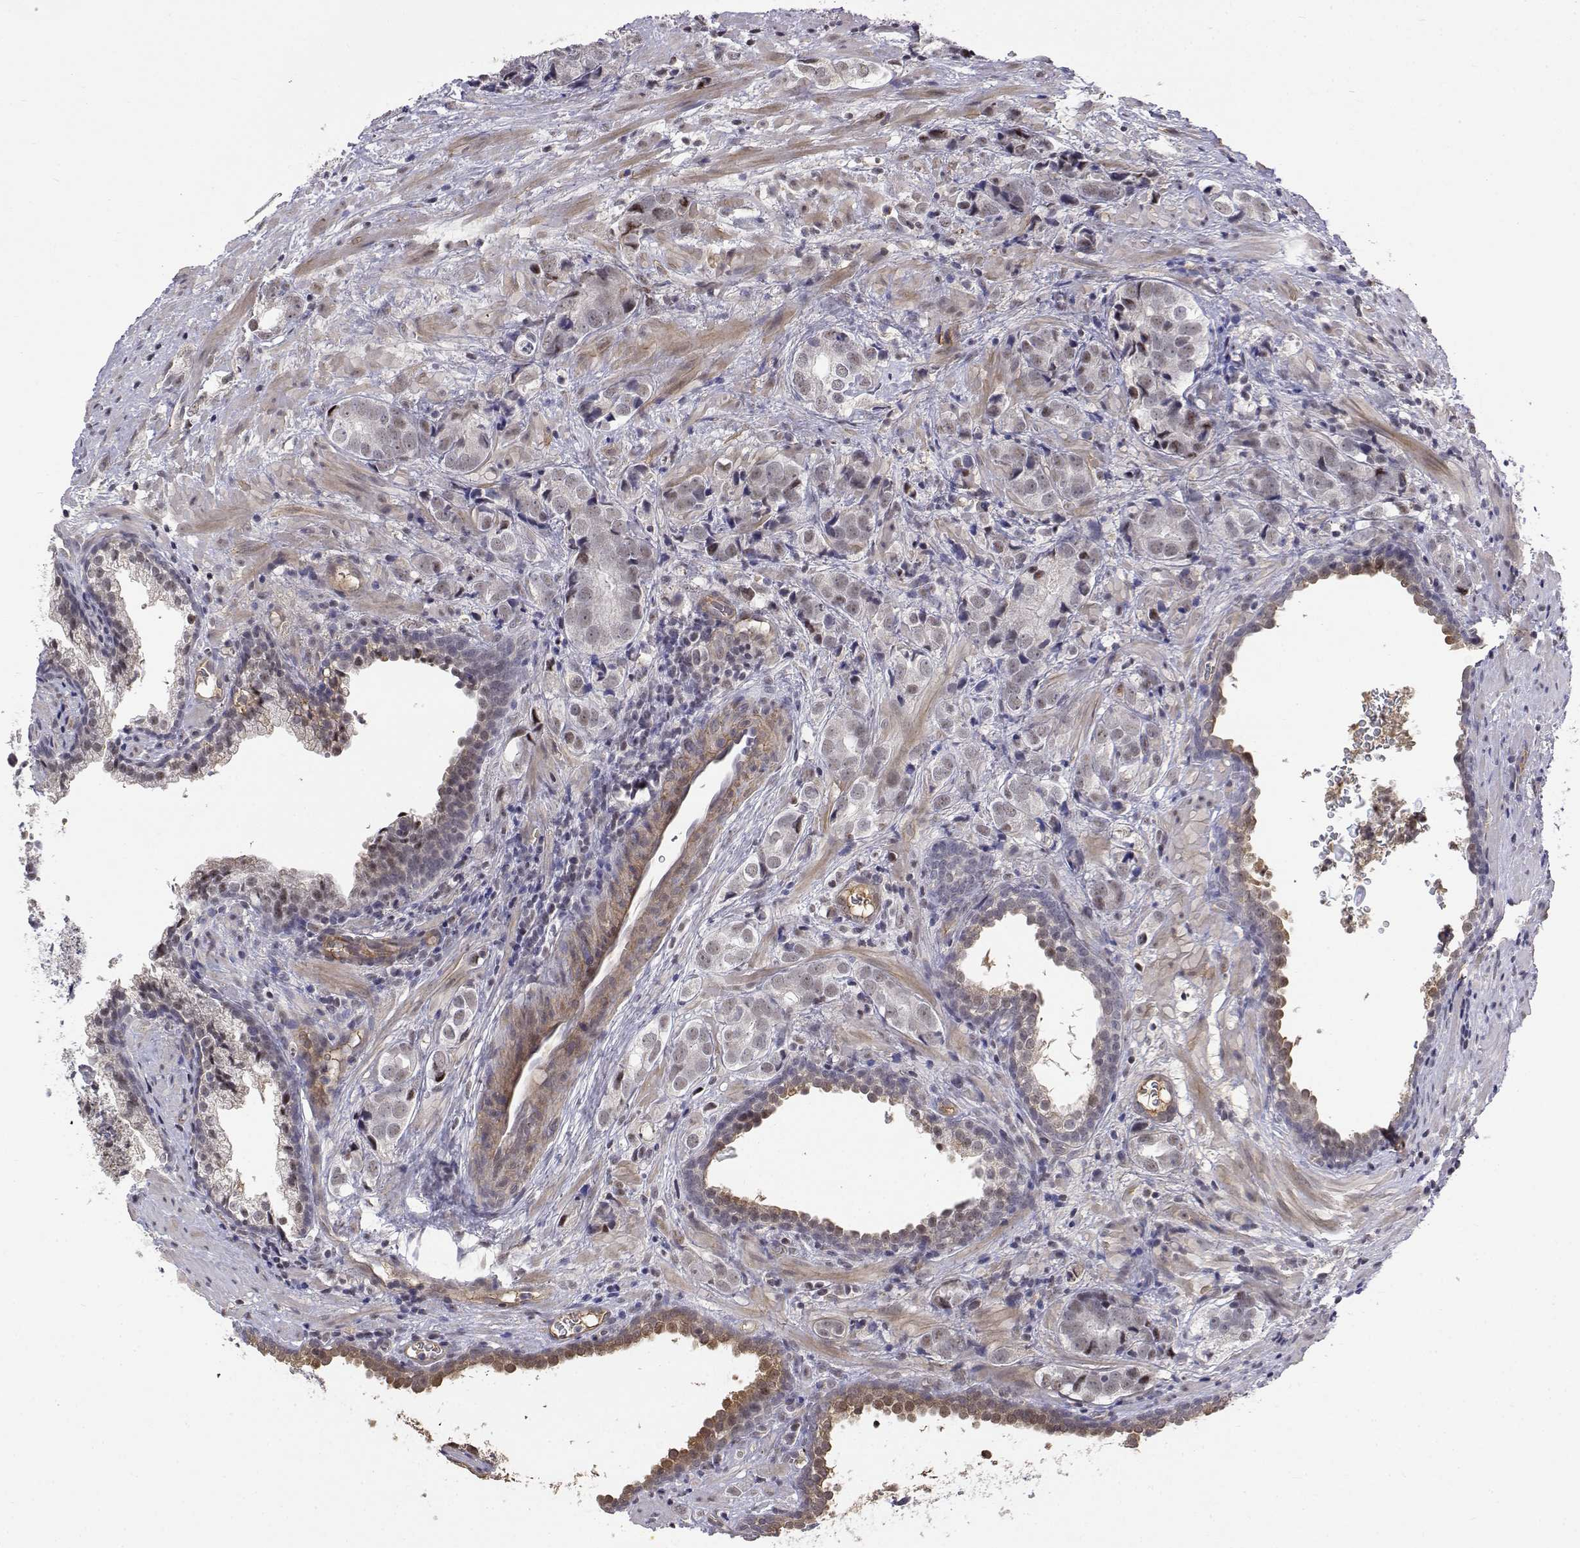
{"staining": {"intensity": "weak", "quantity": "25%-75%", "location": "nuclear"}, "tissue": "prostate cancer", "cell_type": "Tumor cells", "image_type": "cancer", "snomed": [{"axis": "morphology", "description": "Adenocarcinoma, NOS"}, {"axis": "topography", "description": "Prostate and seminal vesicle, NOS"}], "caption": "A micrograph showing weak nuclear staining in about 25%-75% of tumor cells in adenocarcinoma (prostate), as visualized by brown immunohistochemical staining.", "gene": "ITGA7", "patient": {"sex": "male", "age": 63}}